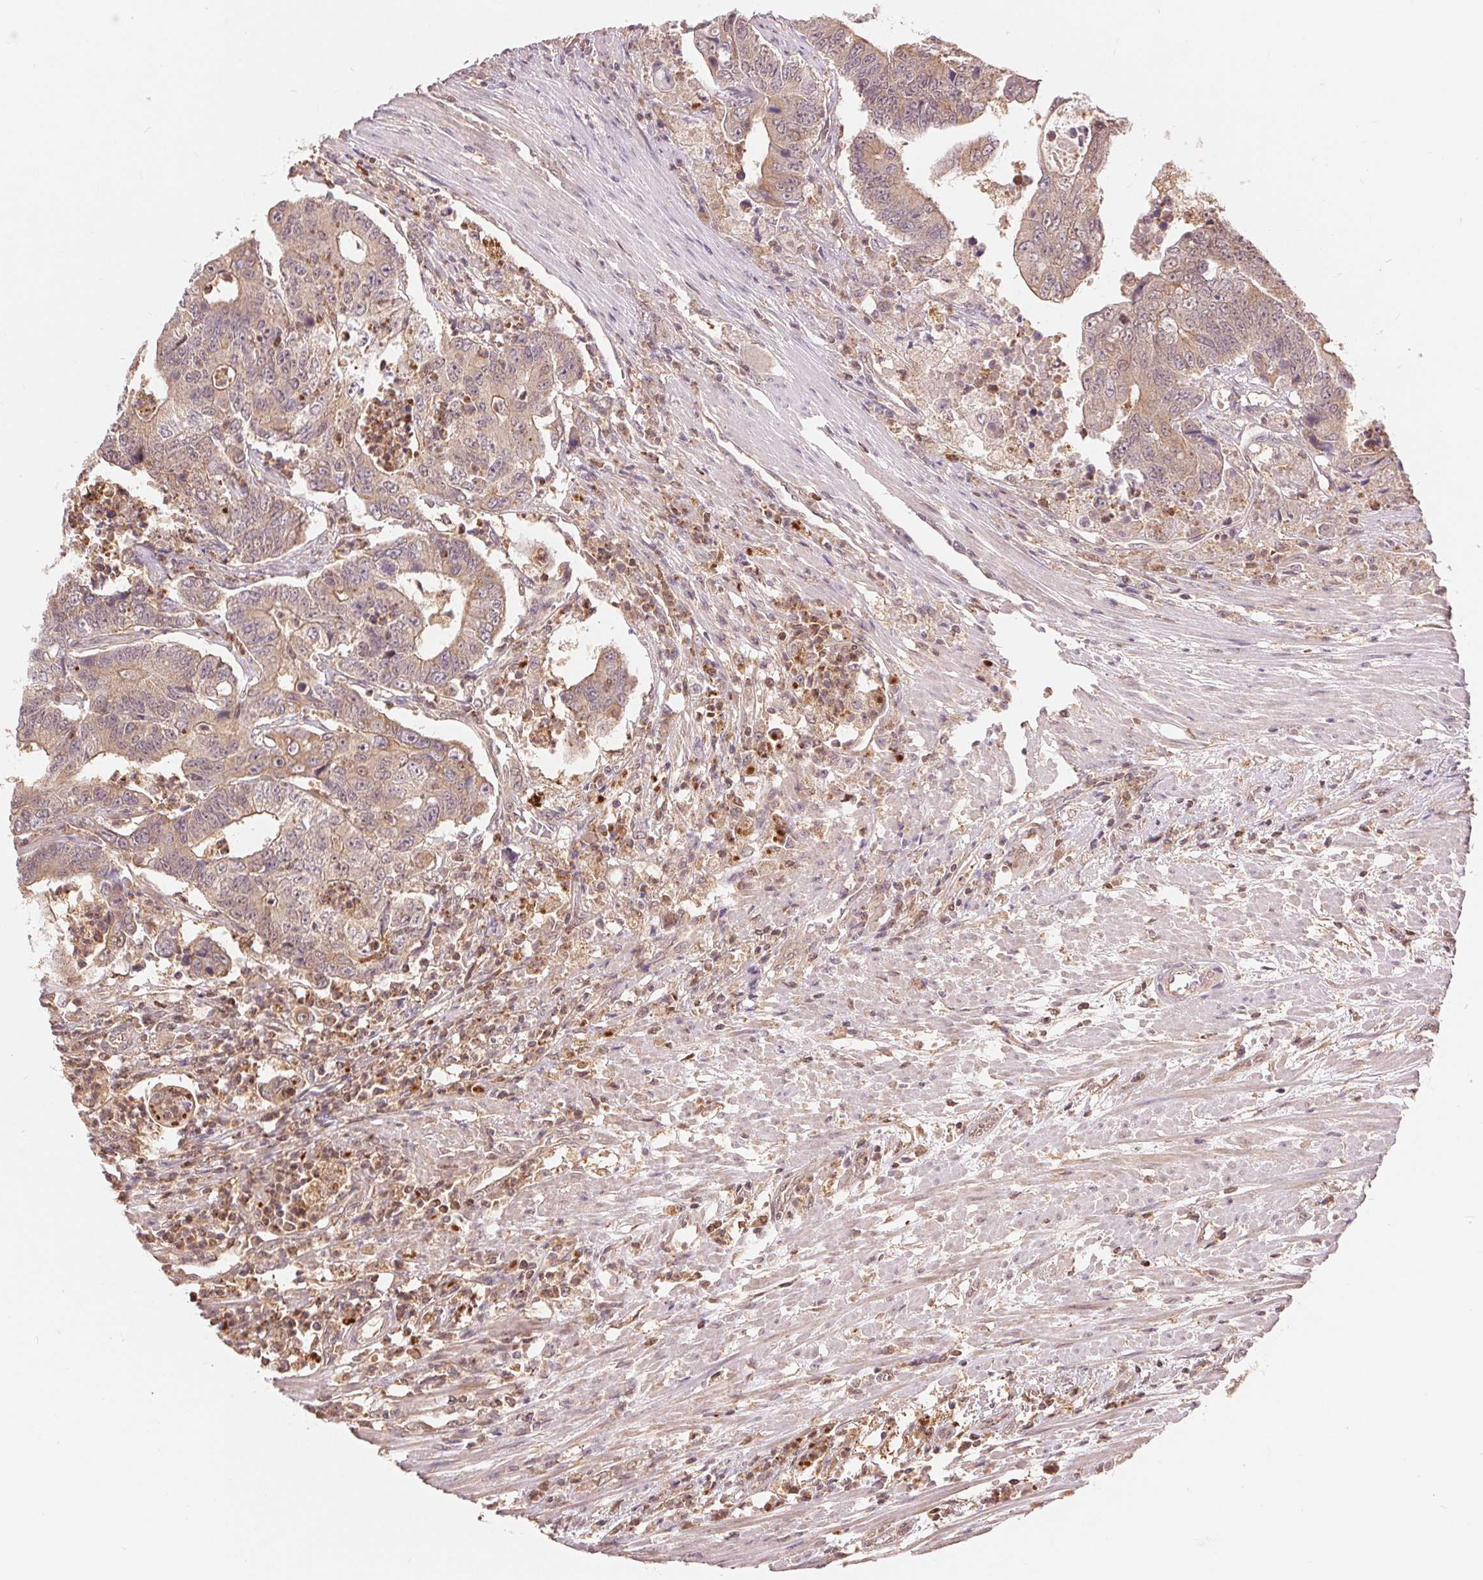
{"staining": {"intensity": "weak", "quantity": ">75%", "location": "cytoplasmic/membranous"}, "tissue": "colorectal cancer", "cell_type": "Tumor cells", "image_type": "cancer", "snomed": [{"axis": "morphology", "description": "Adenocarcinoma, NOS"}, {"axis": "topography", "description": "Colon"}], "caption": "An IHC photomicrograph of tumor tissue is shown. Protein staining in brown shows weak cytoplasmic/membranous positivity in colorectal cancer (adenocarcinoma) within tumor cells. The protein of interest is shown in brown color, while the nuclei are stained blue.", "gene": "TMEM273", "patient": {"sex": "female", "age": 48}}